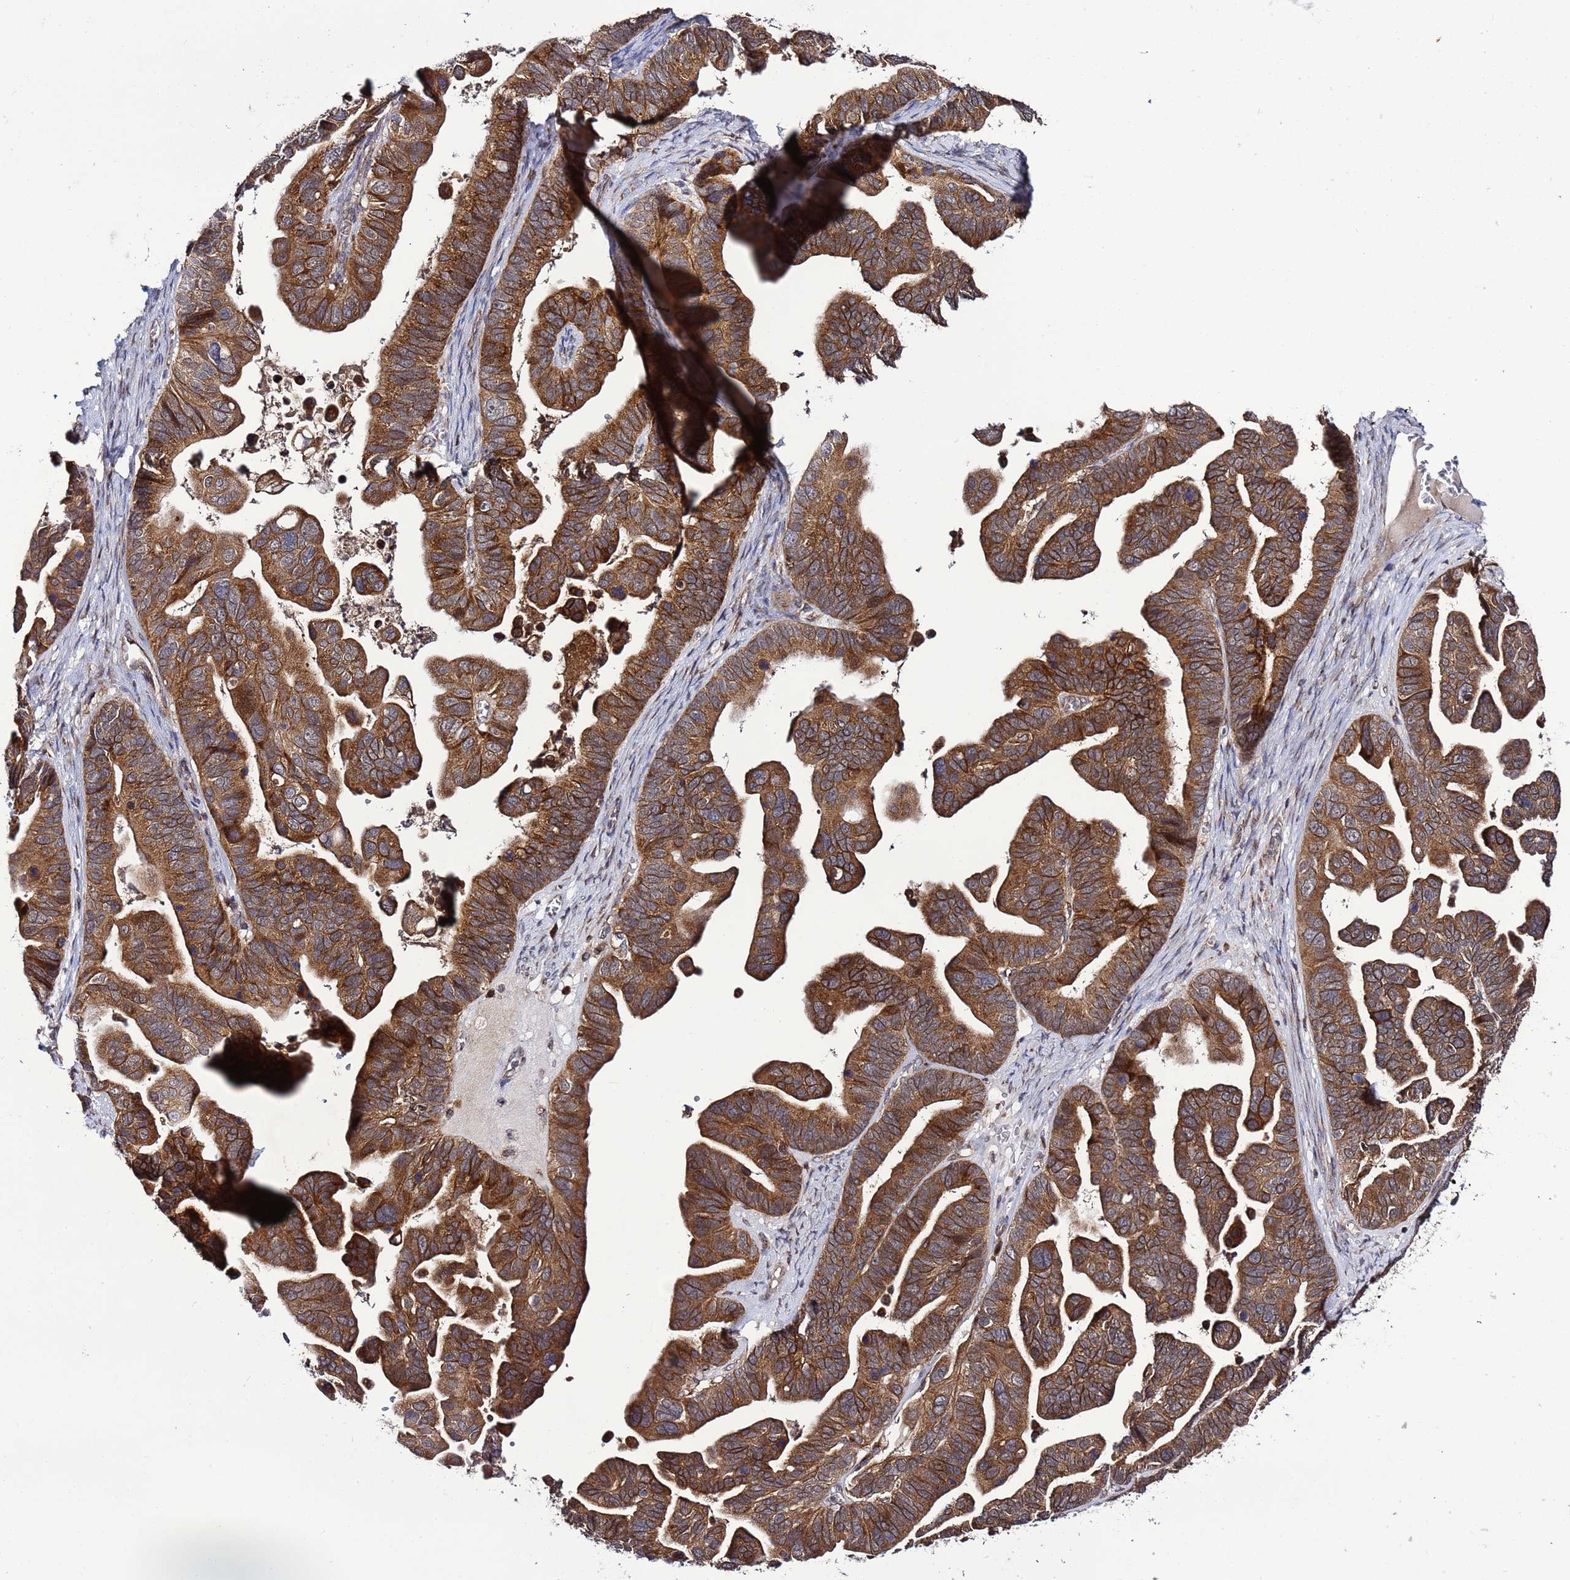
{"staining": {"intensity": "moderate", "quantity": ">75%", "location": "cytoplasmic/membranous"}, "tissue": "ovarian cancer", "cell_type": "Tumor cells", "image_type": "cancer", "snomed": [{"axis": "morphology", "description": "Cystadenocarcinoma, serous, NOS"}, {"axis": "topography", "description": "Ovary"}], "caption": "Tumor cells display medium levels of moderate cytoplasmic/membranous expression in about >75% of cells in human ovarian cancer (serous cystadenocarcinoma). (DAB IHC with brightfield microscopy, high magnification).", "gene": "TMEM176B", "patient": {"sex": "female", "age": 56}}